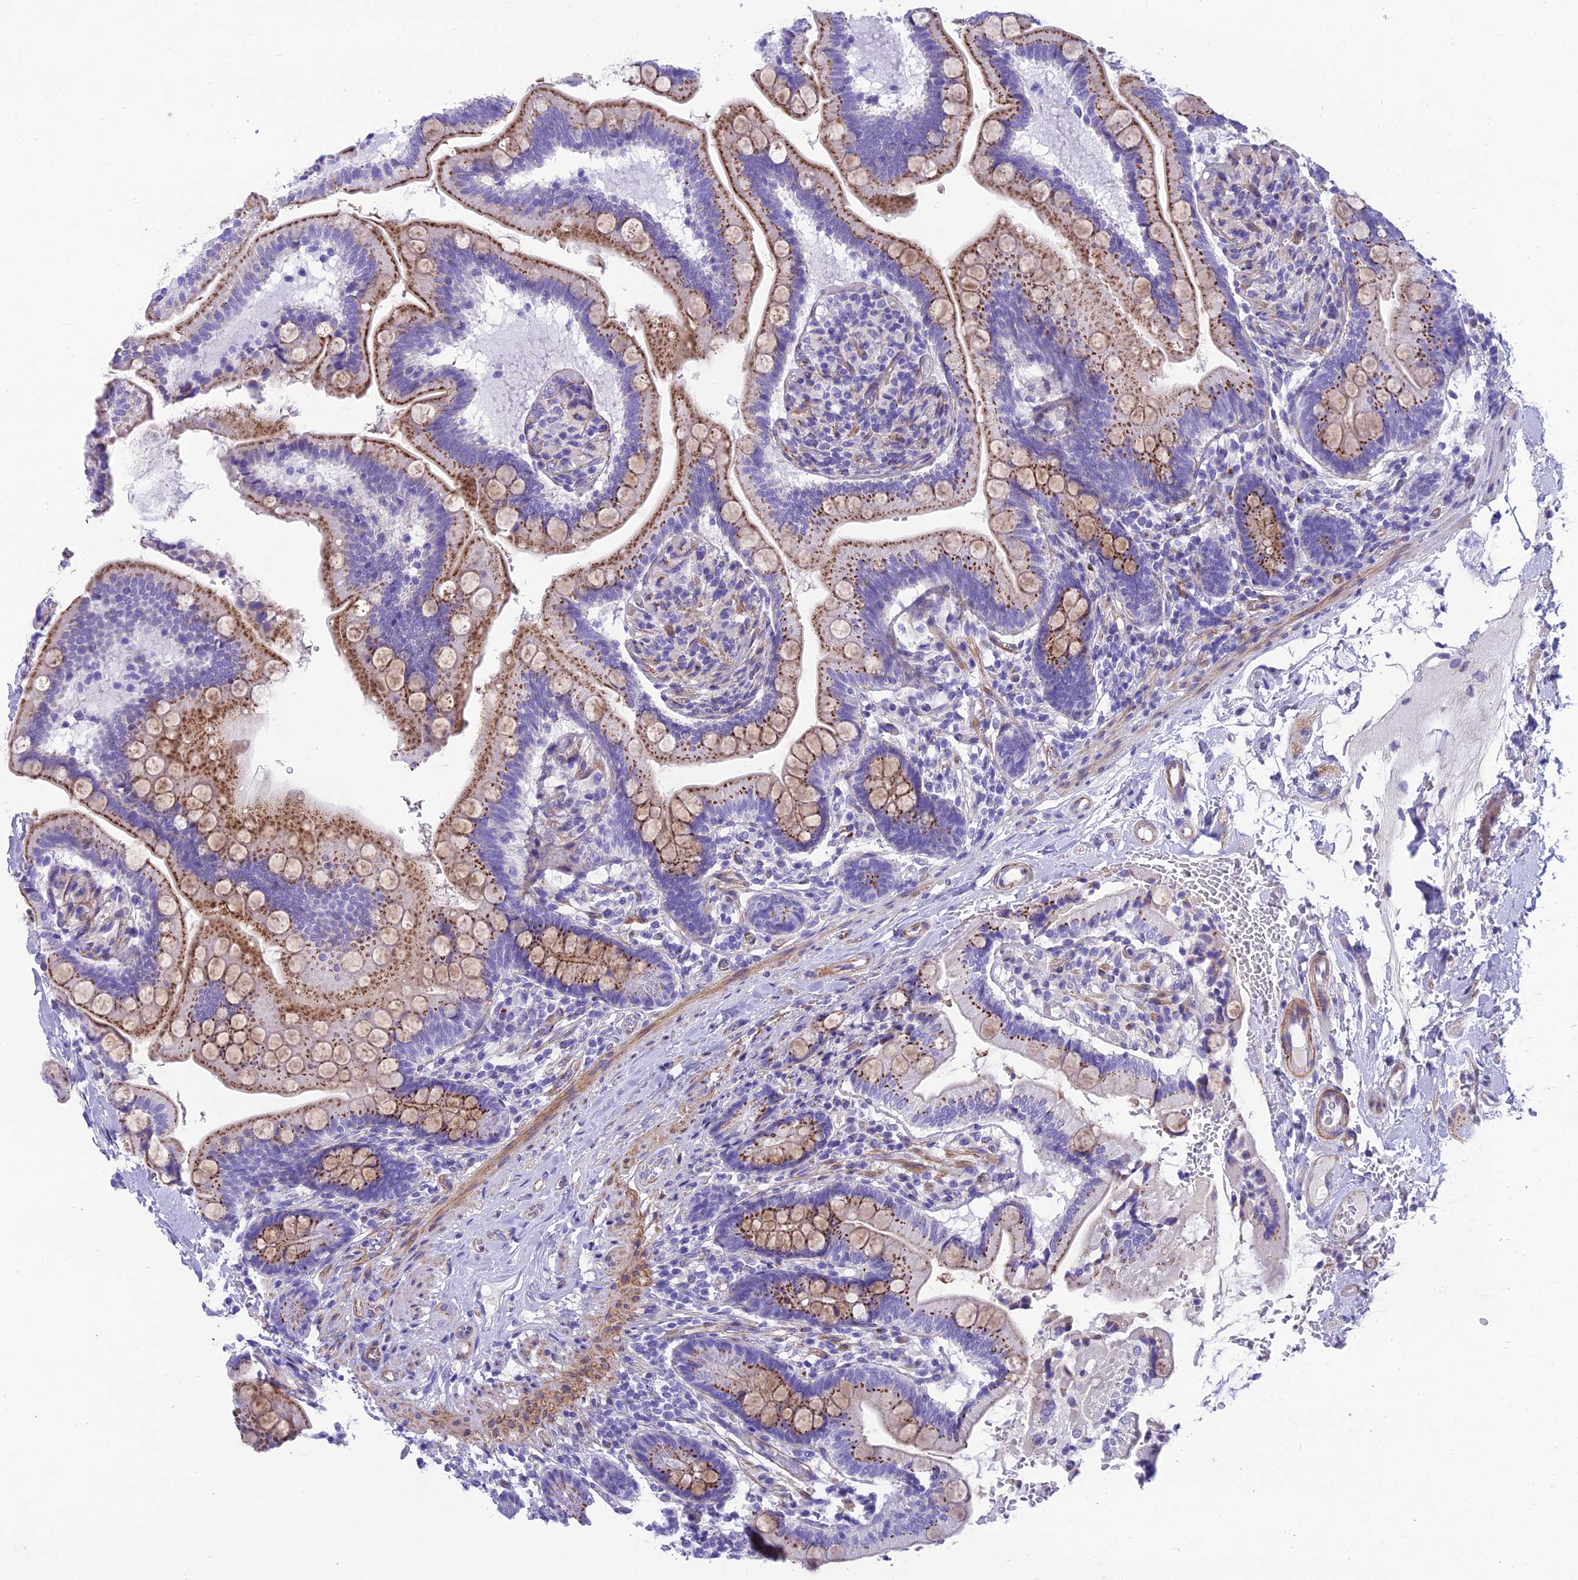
{"staining": {"intensity": "moderate", "quantity": ">75%", "location": "cytoplasmic/membranous"}, "tissue": "small intestine", "cell_type": "Glandular cells", "image_type": "normal", "snomed": [{"axis": "morphology", "description": "Normal tissue, NOS"}, {"axis": "topography", "description": "Small intestine"}], "caption": "Protein staining of normal small intestine exhibits moderate cytoplasmic/membranous staining in approximately >75% of glandular cells. (DAB (3,3'-diaminobenzidine) = brown stain, brightfield microscopy at high magnification).", "gene": "GFRA1", "patient": {"sex": "female", "age": 64}}